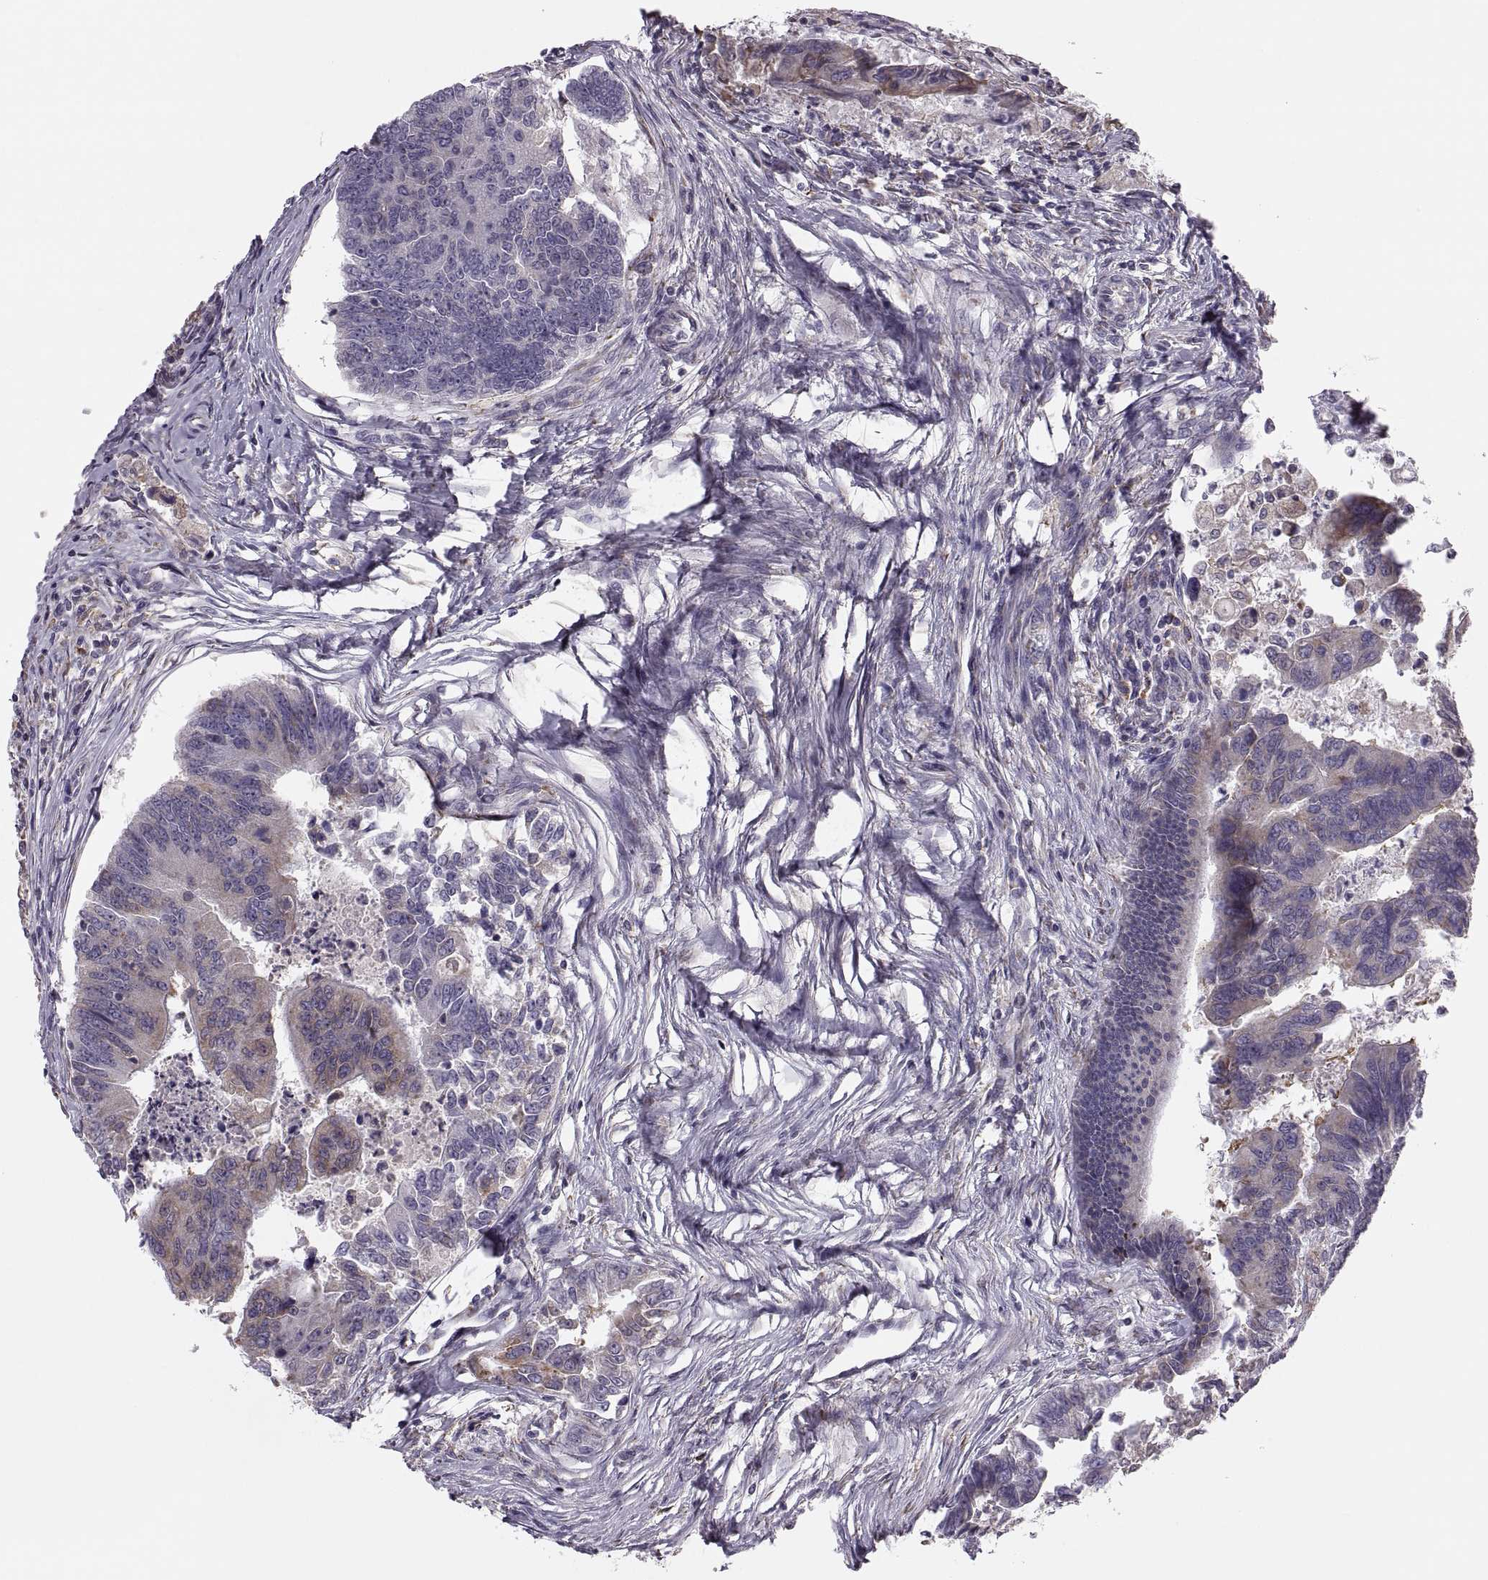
{"staining": {"intensity": "moderate", "quantity": "25%-75%", "location": "cytoplasmic/membranous"}, "tissue": "colorectal cancer", "cell_type": "Tumor cells", "image_type": "cancer", "snomed": [{"axis": "morphology", "description": "Adenocarcinoma, NOS"}, {"axis": "topography", "description": "Colon"}], "caption": "DAB immunohistochemical staining of human adenocarcinoma (colorectal) displays moderate cytoplasmic/membranous protein staining in approximately 25%-75% of tumor cells.", "gene": "LETM2", "patient": {"sex": "female", "age": 67}}